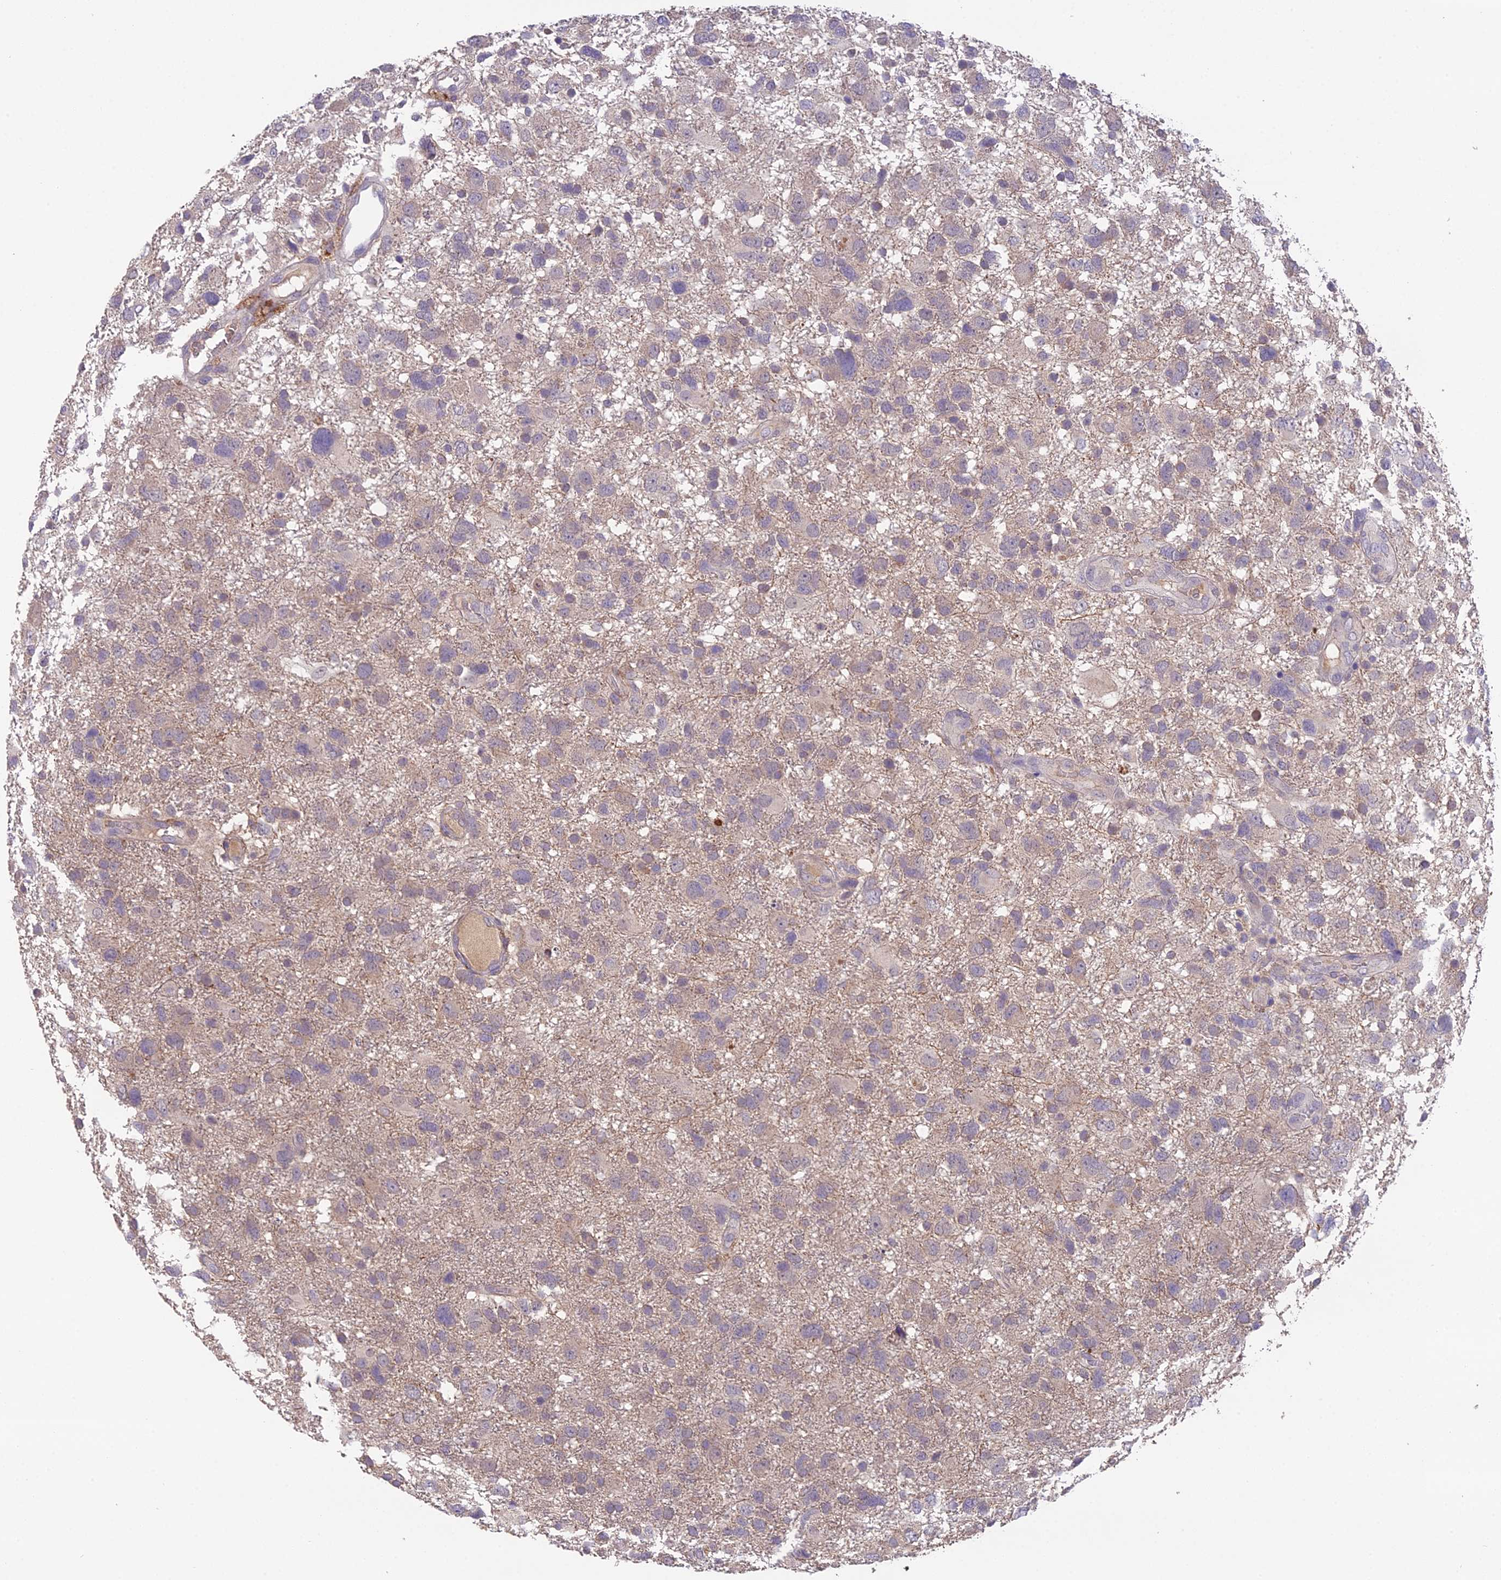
{"staining": {"intensity": "negative", "quantity": "none", "location": "none"}, "tissue": "glioma", "cell_type": "Tumor cells", "image_type": "cancer", "snomed": [{"axis": "morphology", "description": "Glioma, malignant, High grade"}, {"axis": "topography", "description": "Brain"}], "caption": "A high-resolution histopathology image shows immunohistochemistry (IHC) staining of glioma, which exhibits no significant positivity in tumor cells.", "gene": "PUS10", "patient": {"sex": "male", "age": 61}}